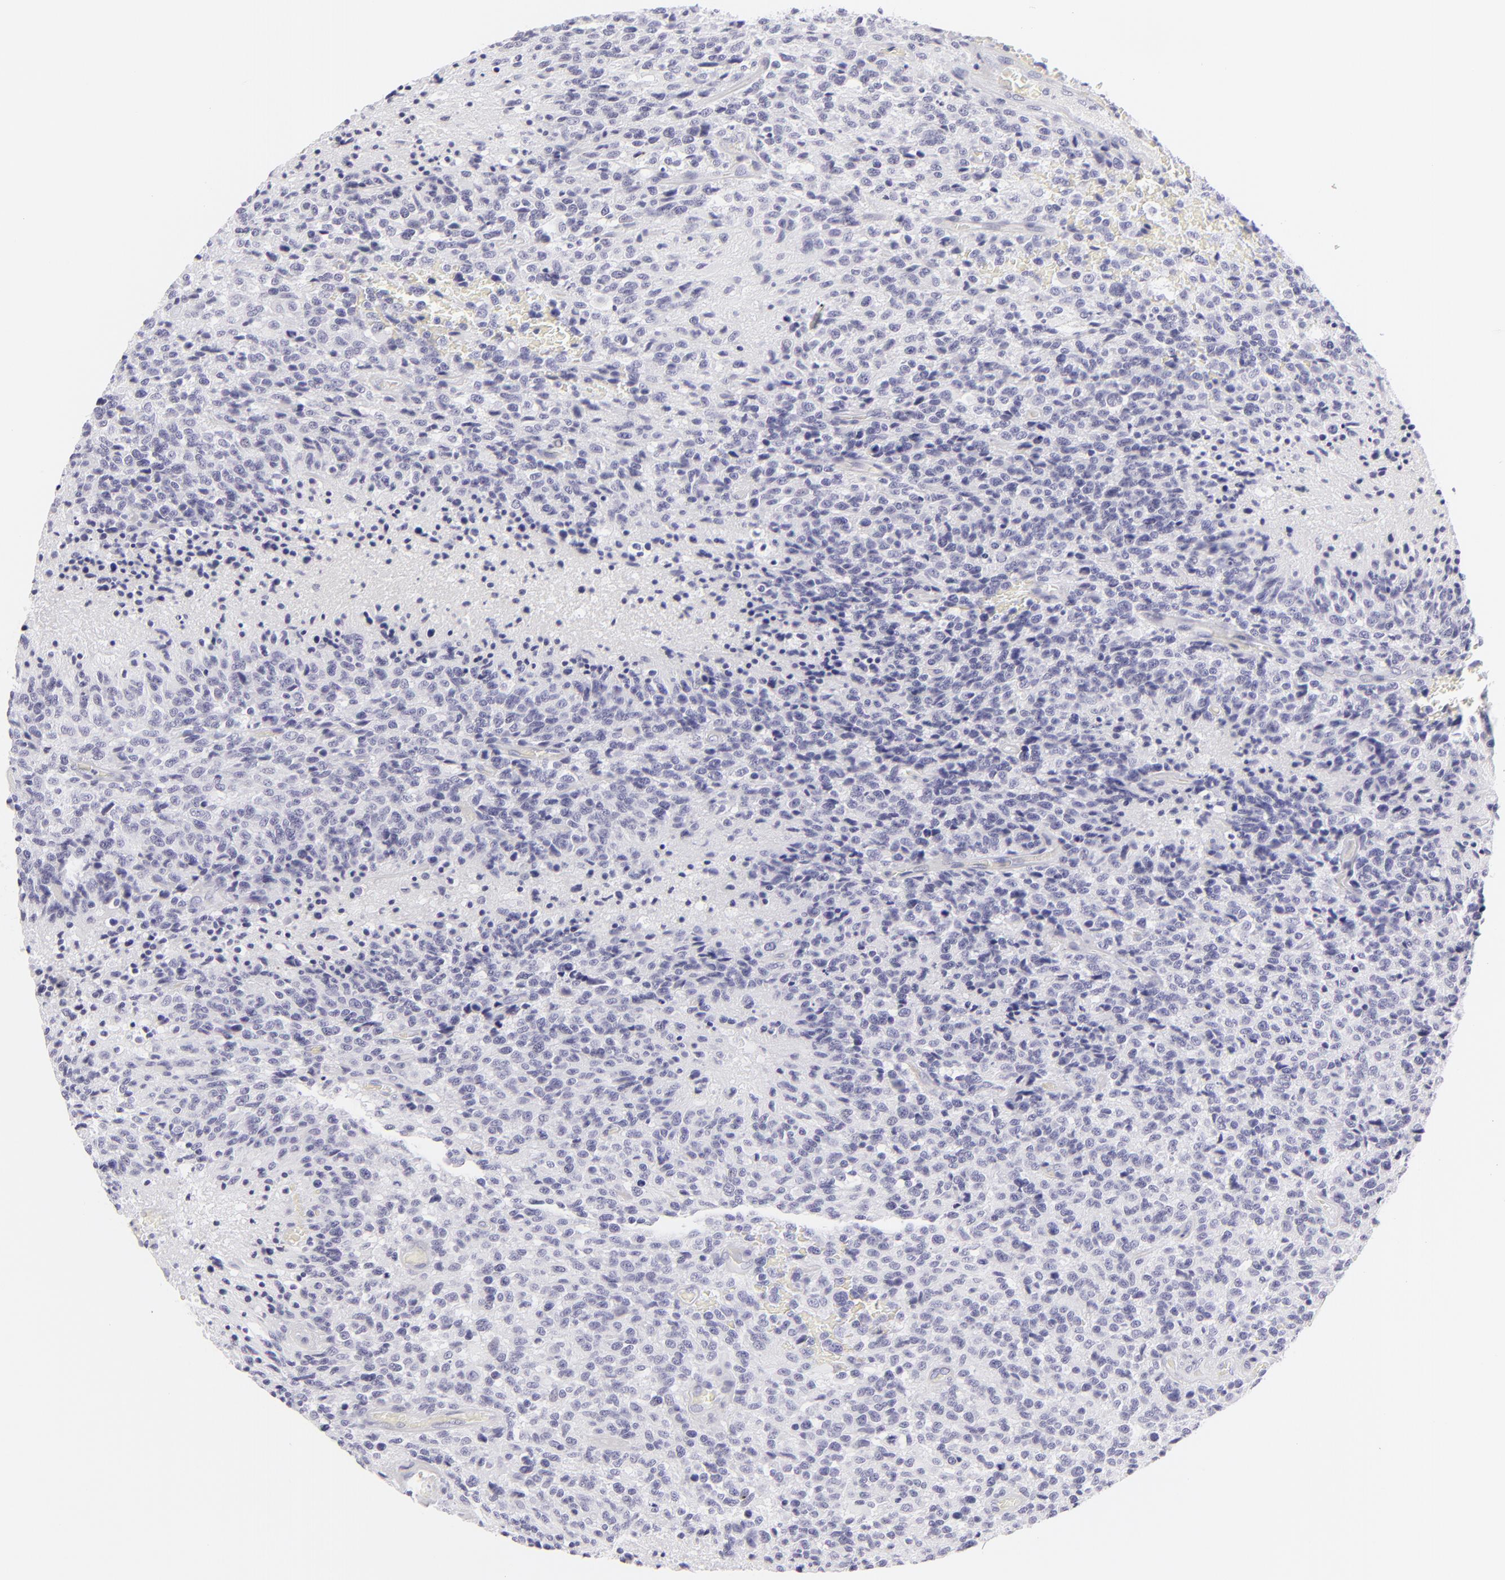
{"staining": {"intensity": "negative", "quantity": "none", "location": "none"}, "tissue": "glioma", "cell_type": "Tumor cells", "image_type": "cancer", "snomed": [{"axis": "morphology", "description": "Glioma, malignant, High grade"}, {"axis": "topography", "description": "Brain"}], "caption": "Immunohistochemical staining of human glioma reveals no significant positivity in tumor cells. The staining was performed using DAB (3,3'-diaminobenzidine) to visualize the protein expression in brown, while the nuclei were stained in blue with hematoxylin (Magnification: 20x).", "gene": "FCER2", "patient": {"sex": "male", "age": 36}}